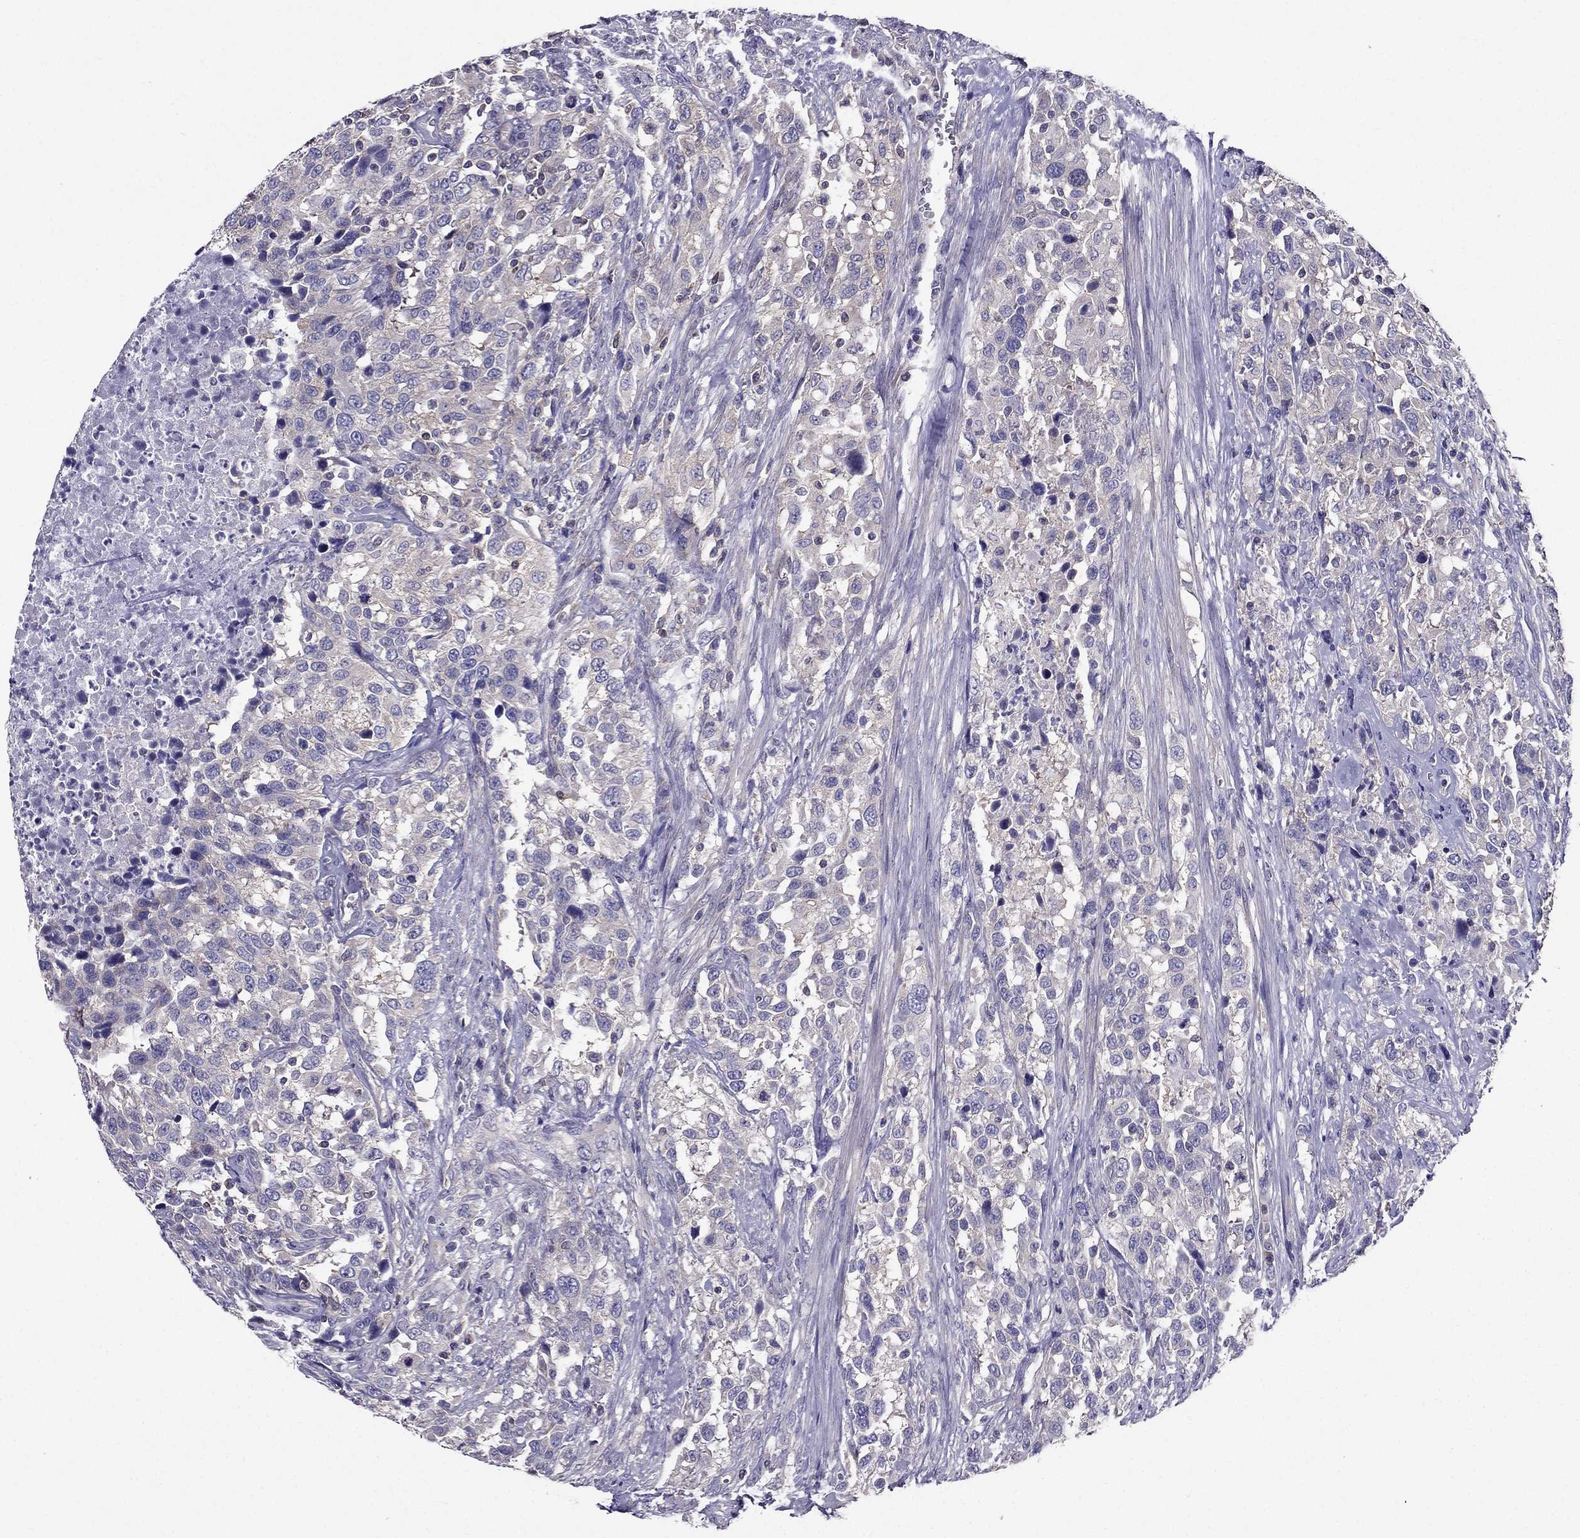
{"staining": {"intensity": "negative", "quantity": "none", "location": "none"}, "tissue": "urothelial cancer", "cell_type": "Tumor cells", "image_type": "cancer", "snomed": [{"axis": "morphology", "description": "Urothelial carcinoma, NOS"}, {"axis": "morphology", "description": "Urothelial carcinoma, High grade"}, {"axis": "topography", "description": "Urinary bladder"}], "caption": "An immunohistochemistry micrograph of urothelial cancer is shown. There is no staining in tumor cells of urothelial cancer. (Immunohistochemistry (ihc), brightfield microscopy, high magnification).", "gene": "AAK1", "patient": {"sex": "female", "age": 64}}